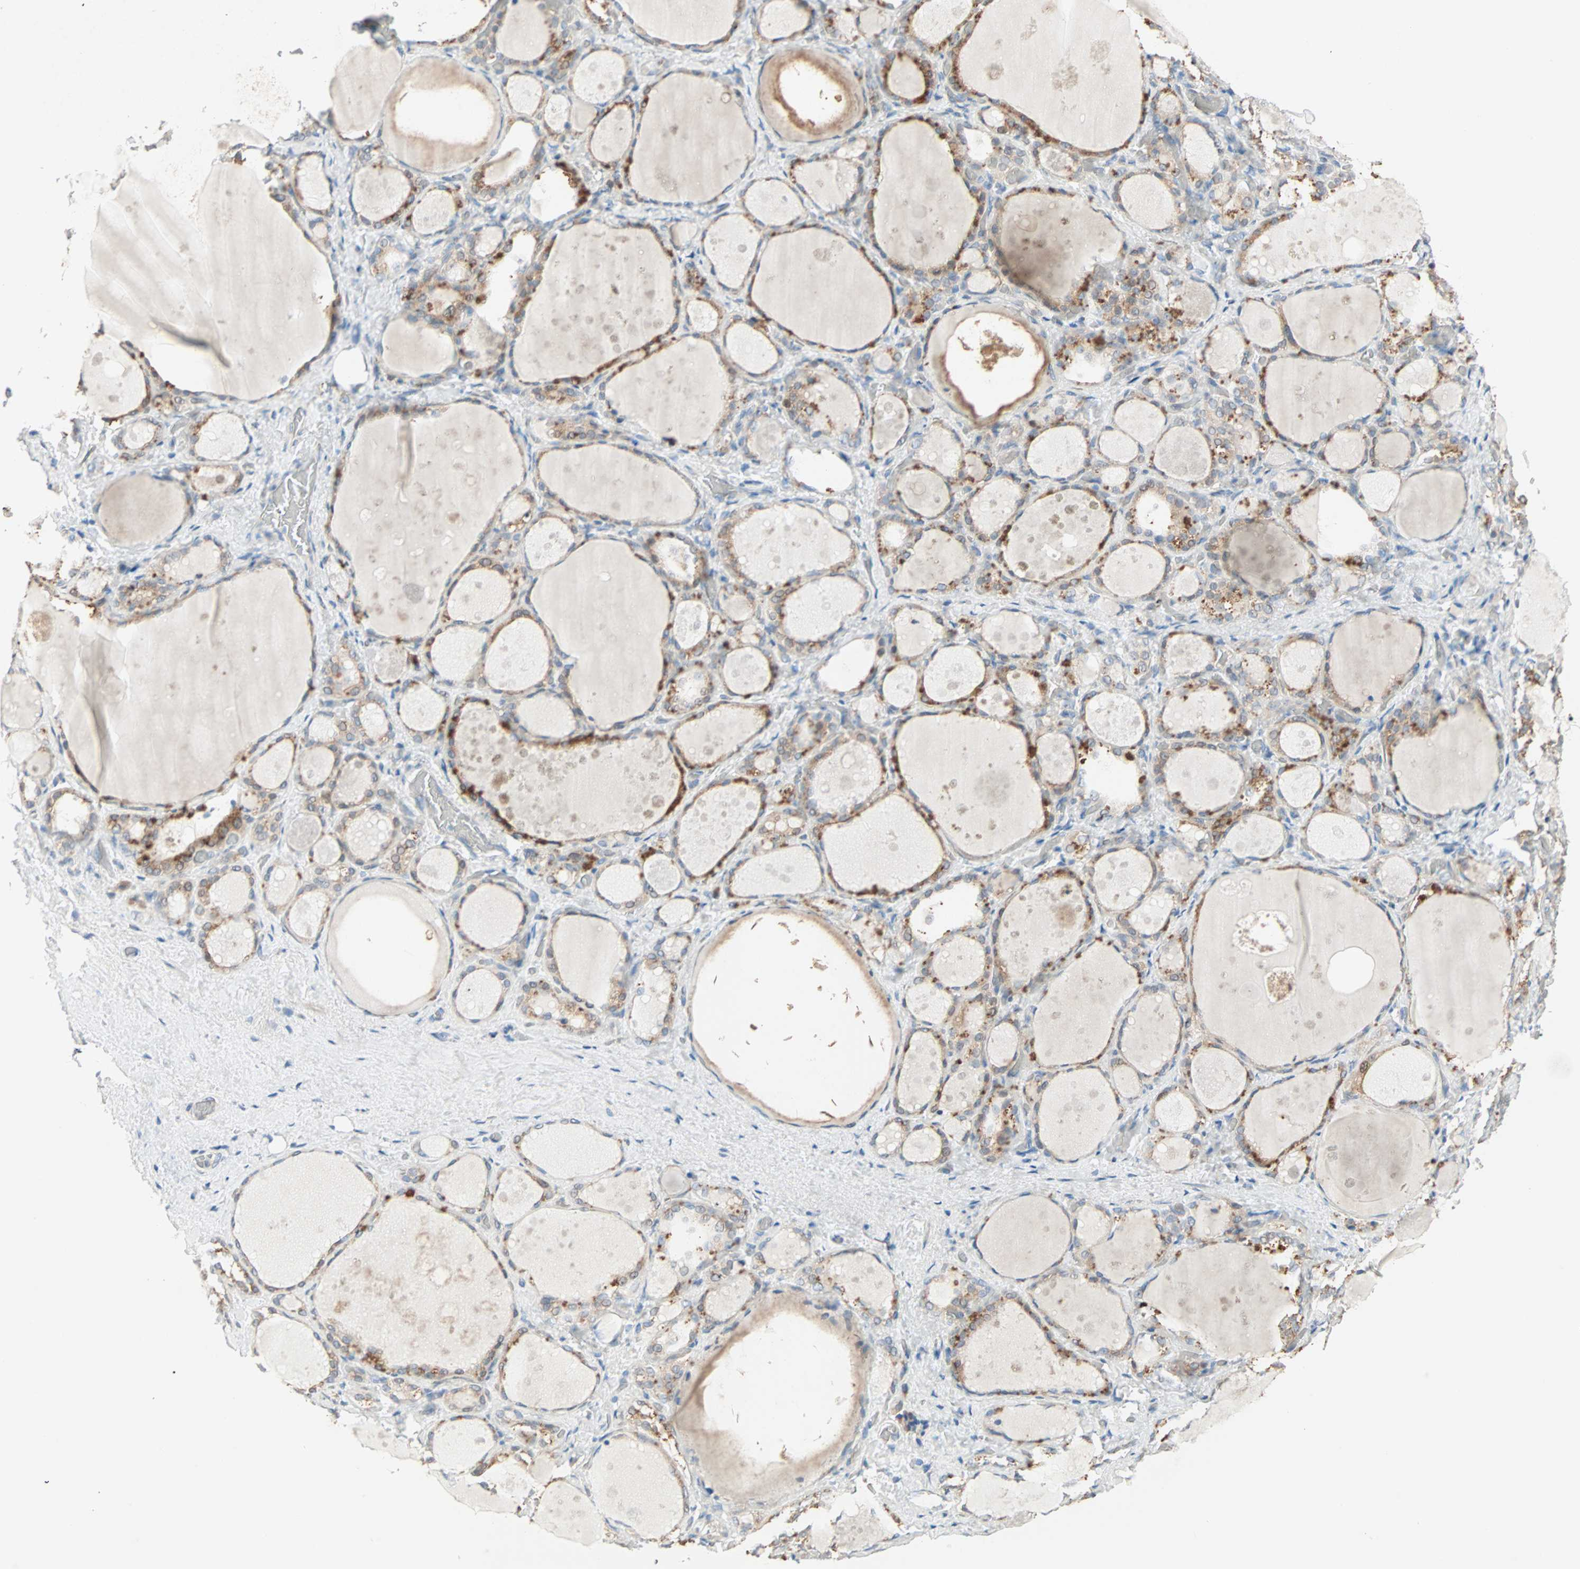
{"staining": {"intensity": "moderate", "quantity": "25%-75%", "location": "cytoplasmic/membranous"}, "tissue": "thyroid gland", "cell_type": "Glandular cells", "image_type": "normal", "snomed": [{"axis": "morphology", "description": "Normal tissue, NOS"}, {"axis": "topography", "description": "Thyroid gland"}], "caption": "The image displays immunohistochemical staining of benign thyroid gland. There is moderate cytoplasmic/membranous expression is present in approximately 25%-75% of glandular cells. The protein of interest is shown in brown color, while the nuclei are stained blue.", "gene": "SULT1C2", "patient": {"sex": "female", "age": 75}}